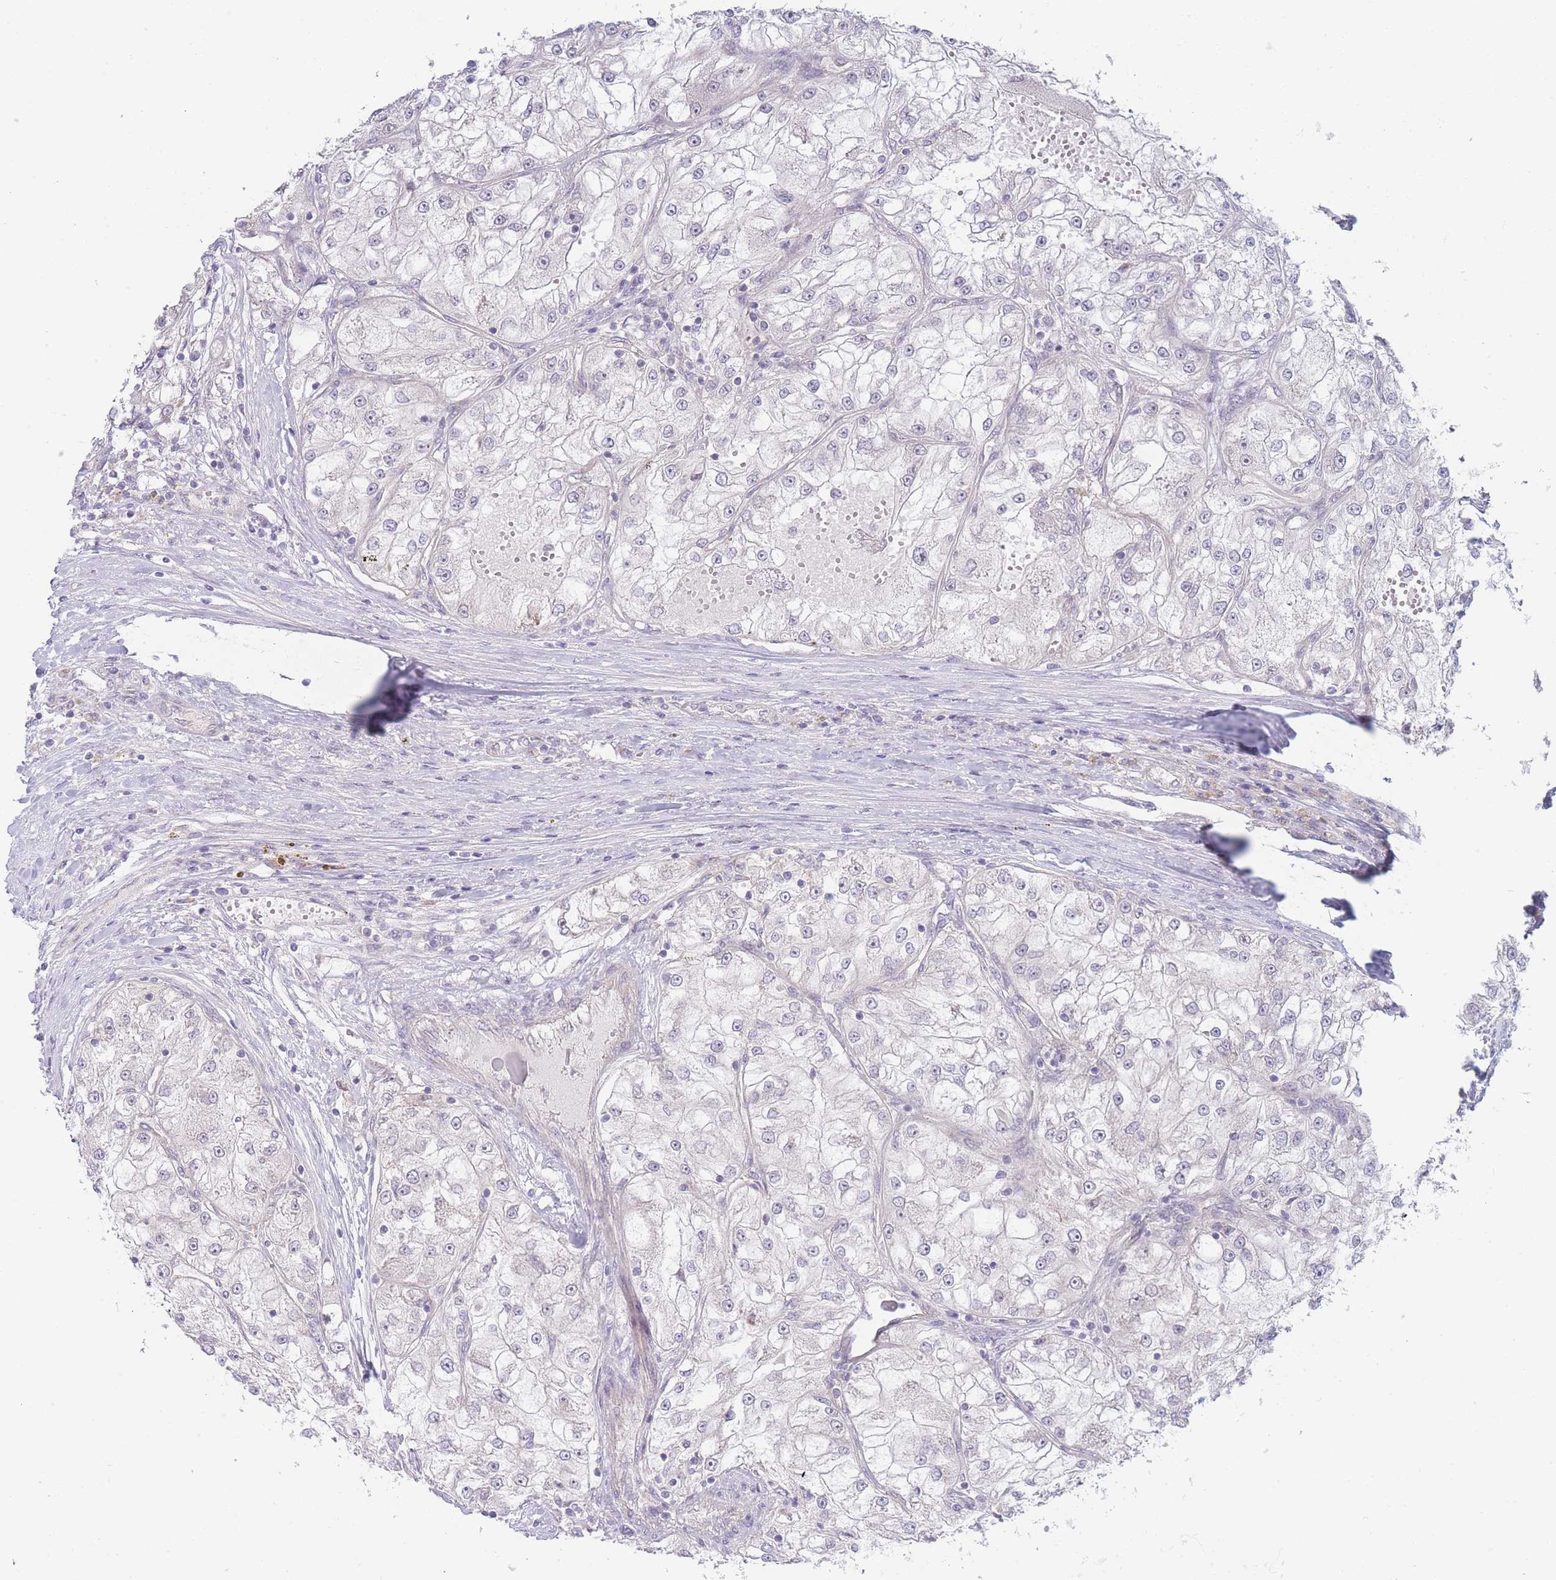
{"staining": {"intensity": "negative", "quantity": "none", "location": "none"}, "tissue": "renal cancer", "cell_type": "Tumor cells", "image_type": "cancer", "snomed": [{"axis": "morphology", "description": "Adenocarcinoma, NOS"}, {"axis": "topography", "description": "Kidney"}], "caption": "High power microscopy histopathology image of an IHC micrograph of renal cancer (adenocarcinoma), revealing no significant positivity in tumor cells.", "gene": "FAM227B", "patient": {"sex": "female", "age": 72}}